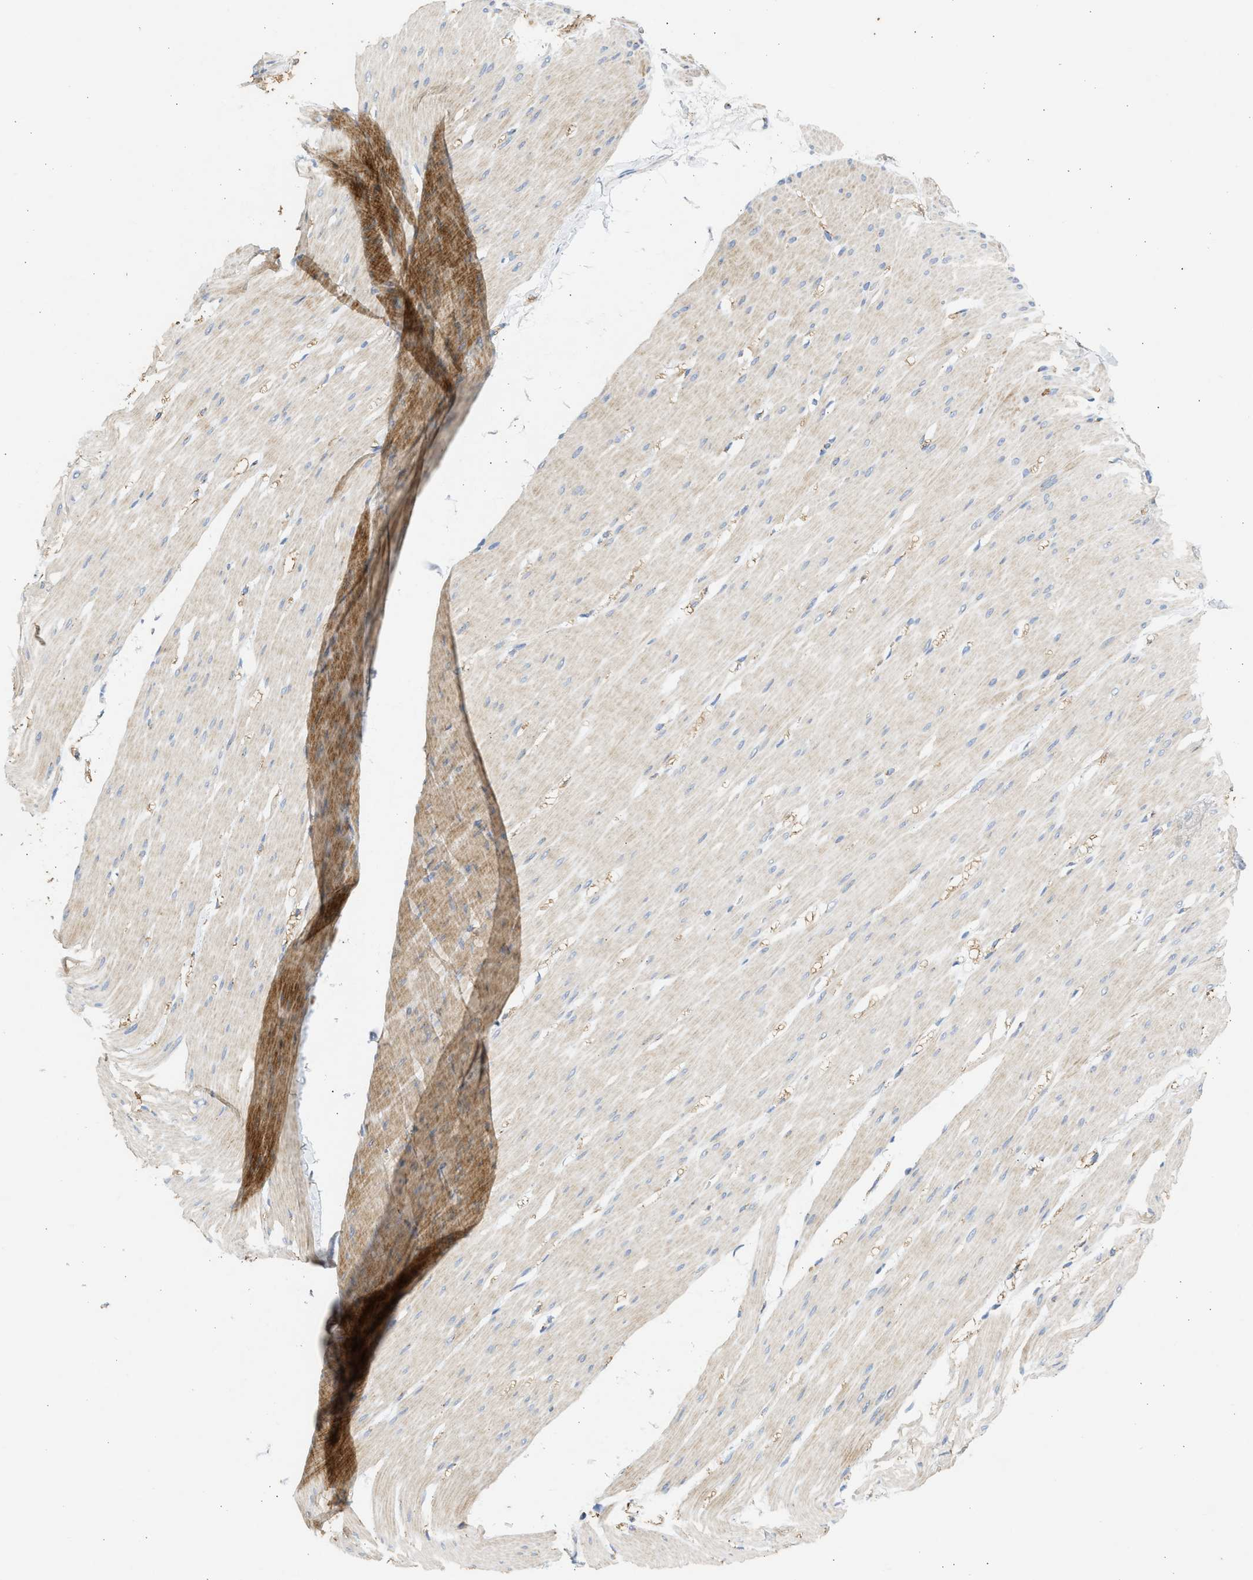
{"staining": {"intensity": "negative", "quantity": "none", "location": "none"}, "tissue": "smooth muscle", "cell_type": "Smooth muscle cells", "image_type": "normal", "snomed": [{"axis": "morphology", "description": "Normal tissue, NOS"}, {"axis": "topography", "description": "Smooth muscle"}, {"axis": "topography", "description": "Colon"}], "caption": "This is an immunohistochemistry photomicrograph of normal human smooth muscle. There is no positivity in smooth muscle cells.", "gene": "IPO8", "patient": {"sex": "male", "age": 67}}